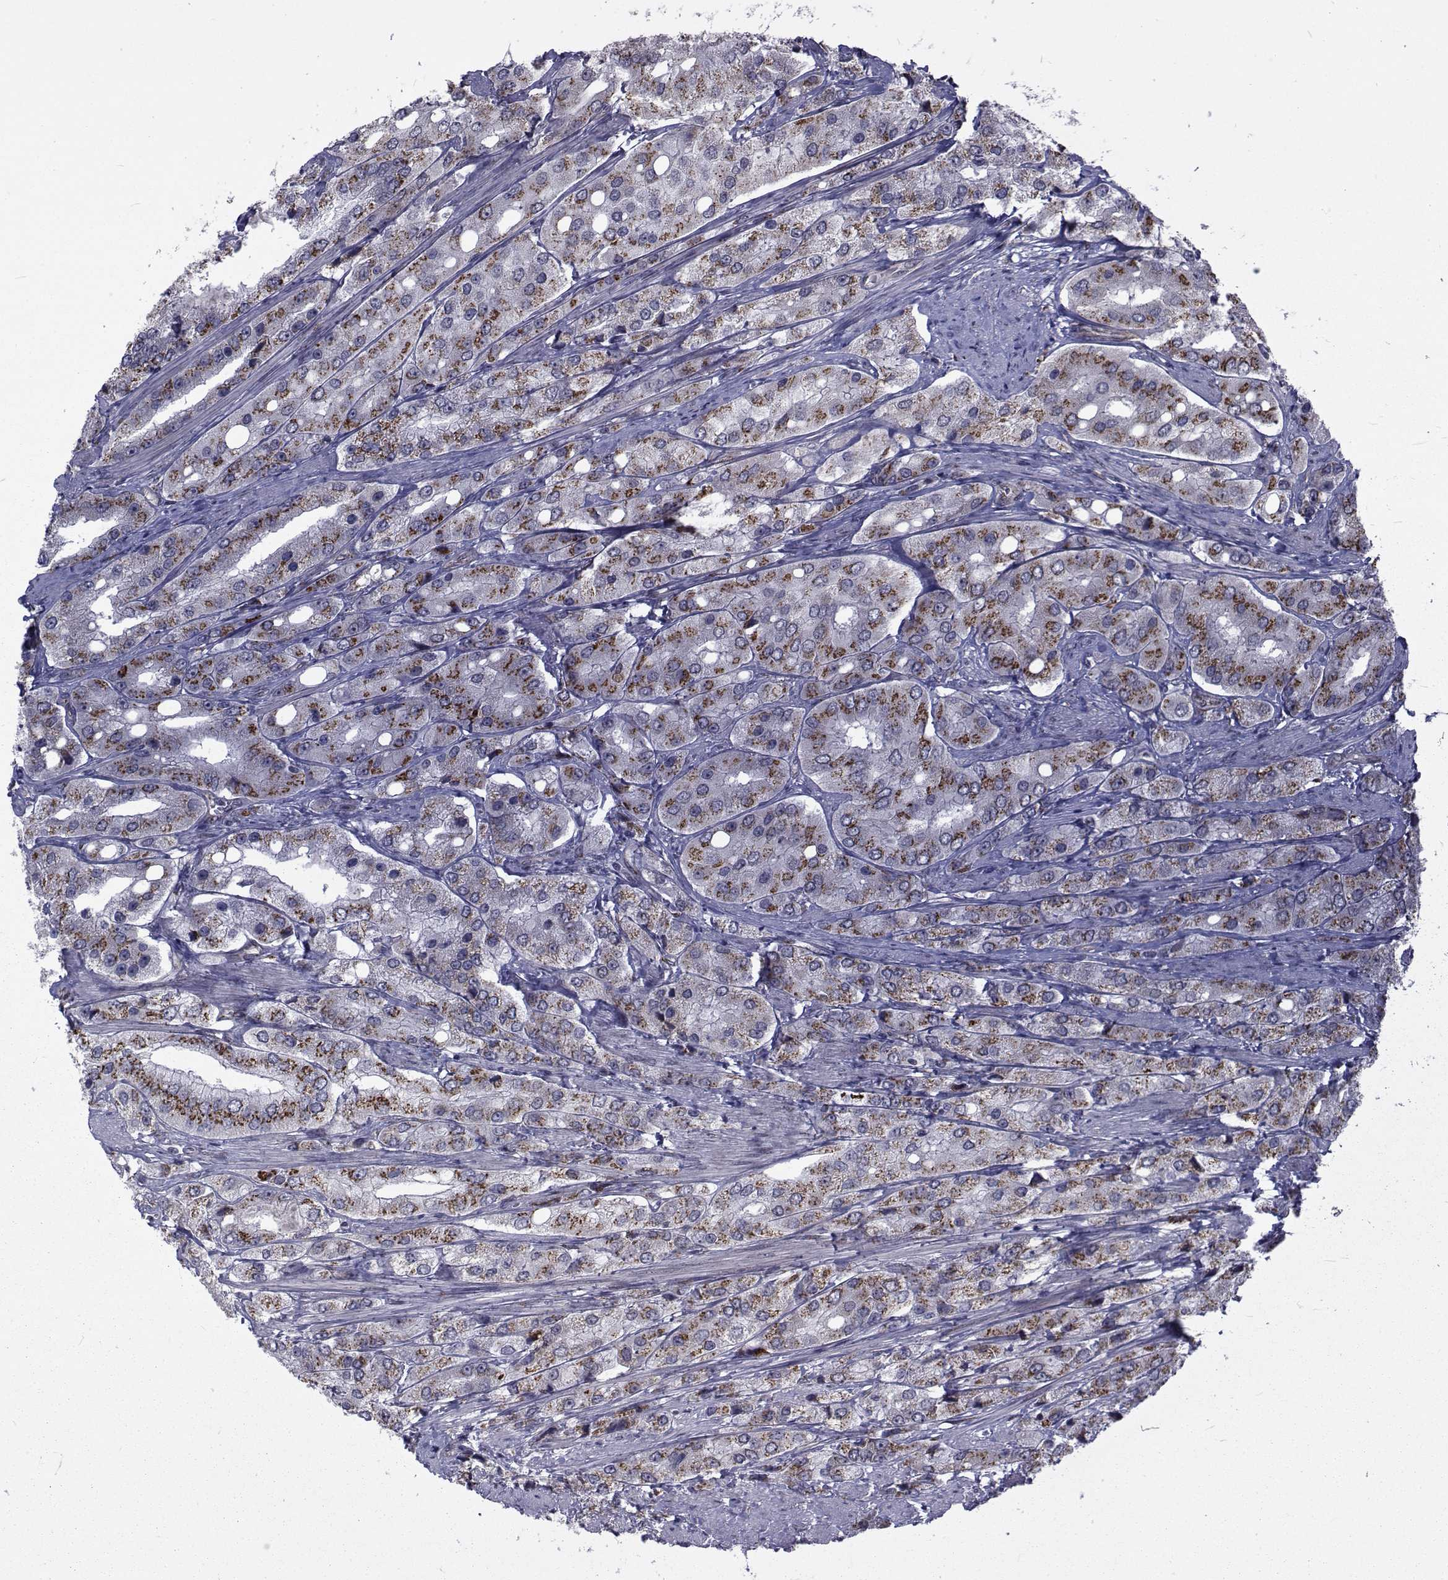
{"staining": {"intensity": "strong", "quantity": "25%-75%", "location": "cytoplasmic/membranous"}, "tissue": "prostate cancer", "cell_type": "Tumor cells", "image_type": "cancer", "snomed": [{"axis": "morphology", "description": "Adenocarcinoma, Low grade"}, {"axis": "topography", "description": "Prostate"}], "caption": "An immunohistochemistry histopathology image of neoplastic tissue is shown. Protein staining in brown labels strong cytoplasmic/membranous positivity in prostate cancer within tumor cells.", "gene": "ATP6V1C2", "patient": {"sex": "male", "age": 69}}